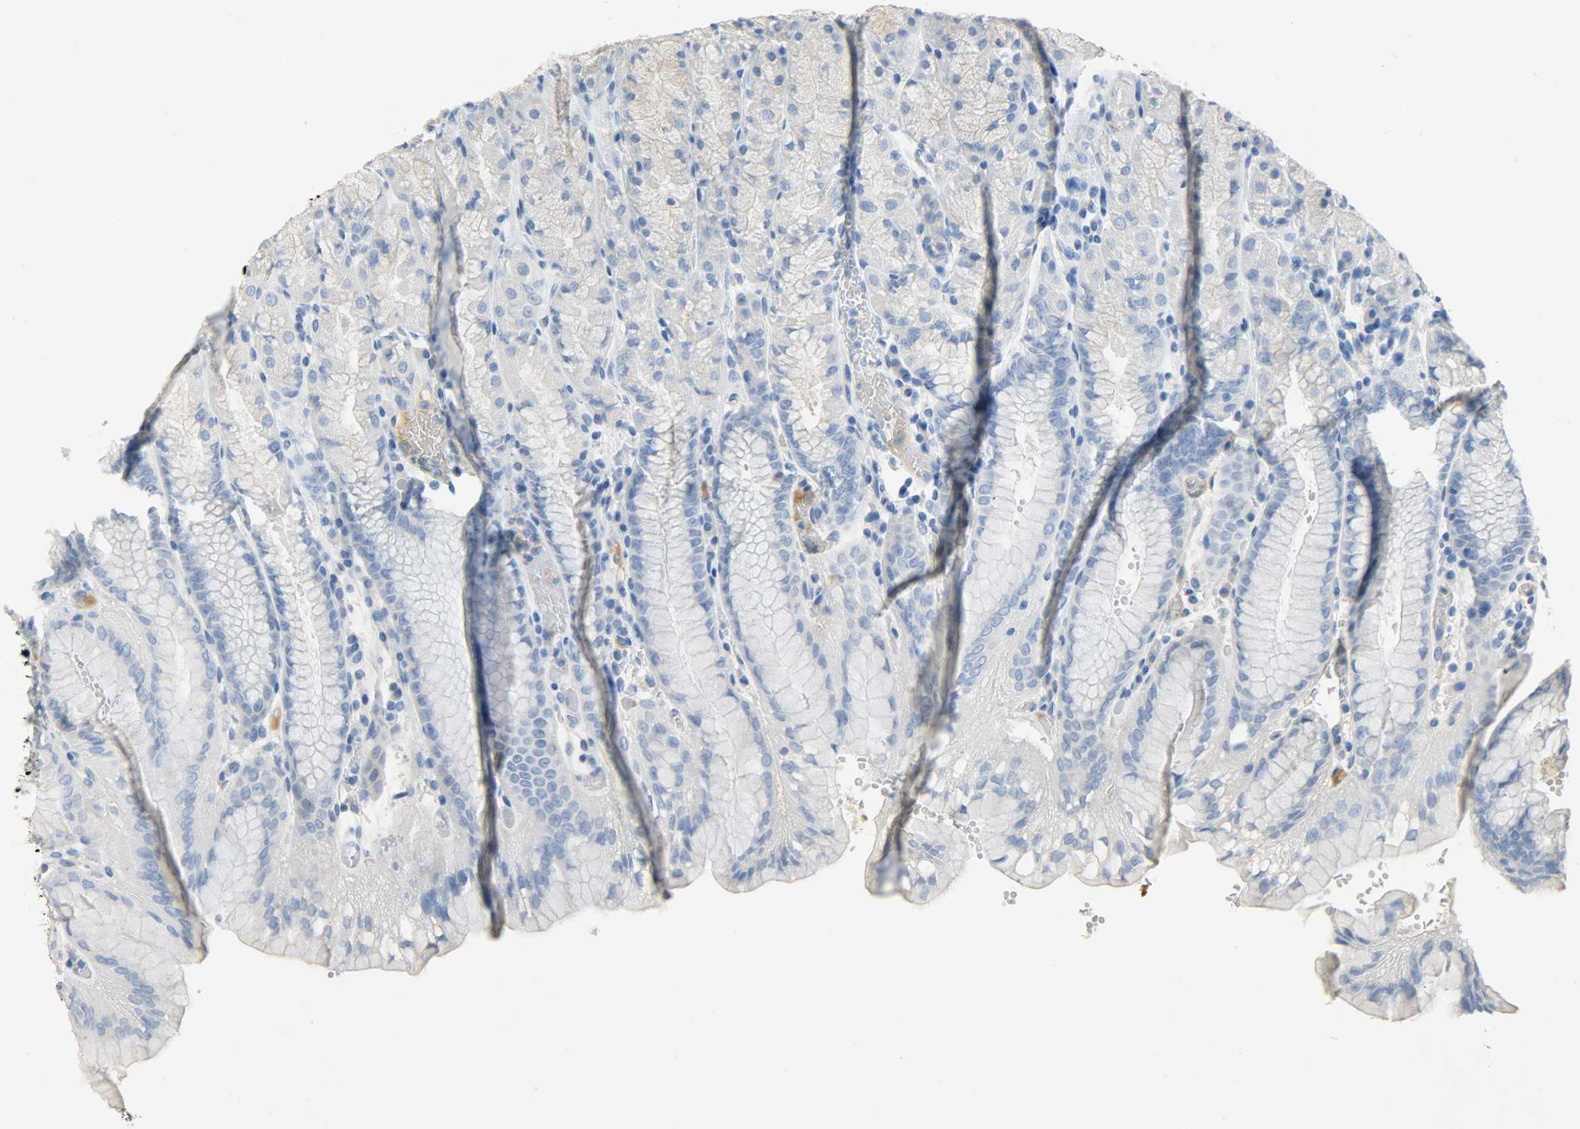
{"staining": {"intensity": "moderate", "quantity": "<25%", "location": "cytoplasmic/membranous"}, "tissue": "stomach", "cell_type": "Glandular cells", "image_type": "normal", "snomed": [{"axis": "morphology", "description": "Normal tissue, NOS"}, {"axis": "topography", "description": "Stomach, upper"}, {"axis": "topography", "description": "Stomach"}], "caption": "Immunohistochemistry (IHC) (DAB) staining of normal stomach demonstrates moderate cytoplasmic/membranous protein positivity in approximately <25% of glandular cells.", "gene": "CRP", "patient": {"sex": "male", "age": 76}}